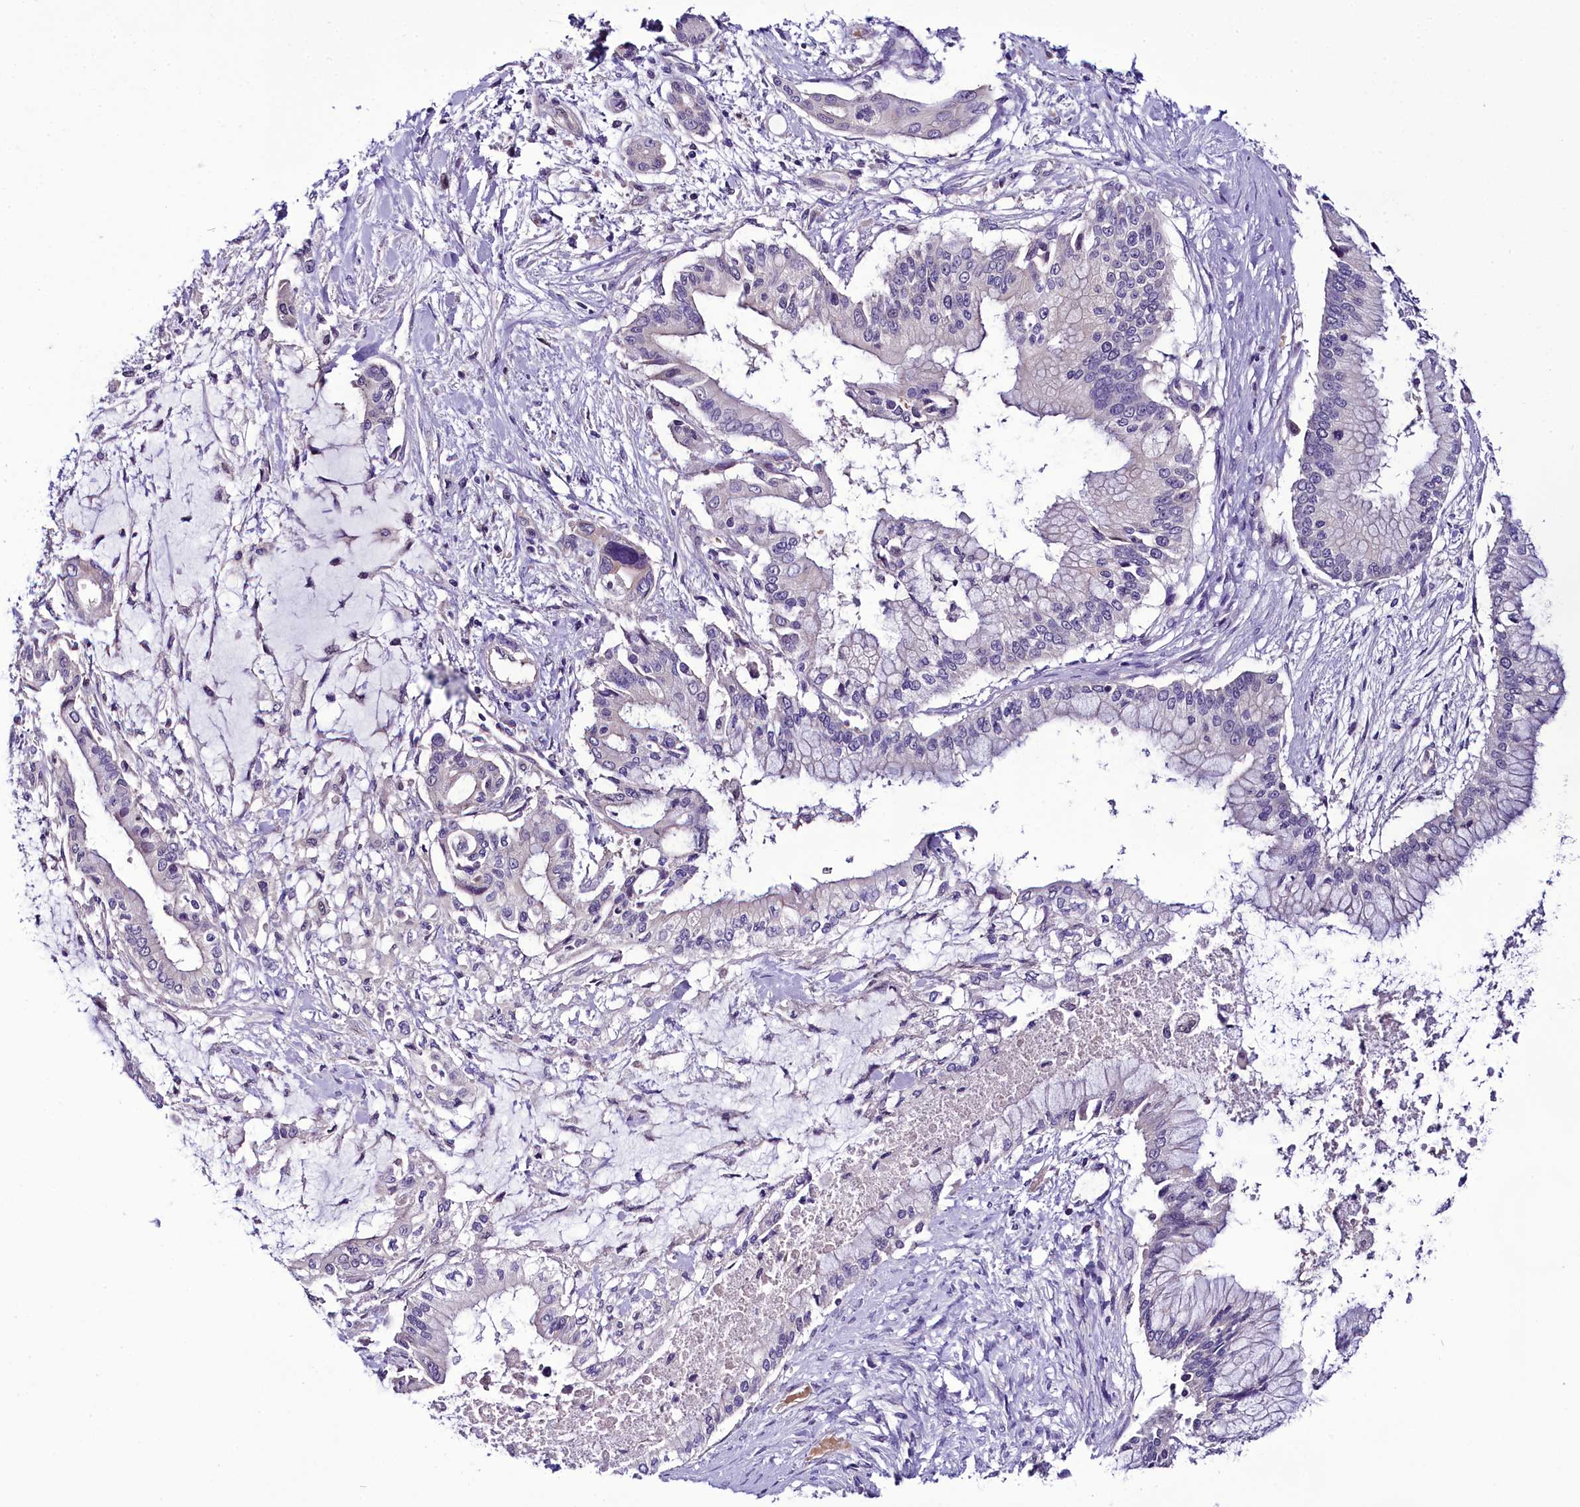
{"staining": {"intensity": "negative", "quantity": "none", "location": "none"}, "tissue": "pancreatic cancer", "cell_type": "Tumor cells", "image_type": "cancer", "snomed": [{"axis": "morphology", "description": "Adenocarcinoma, NOS"}, {"axis": "topography", "description": "Pancreas"}], "caption": "Protein analysis of pancreatic adenocarcinoma shows no significant expression in tumor cells.", "gene": "C9orf40", "patient": {"sex": "male", "age": 46}}